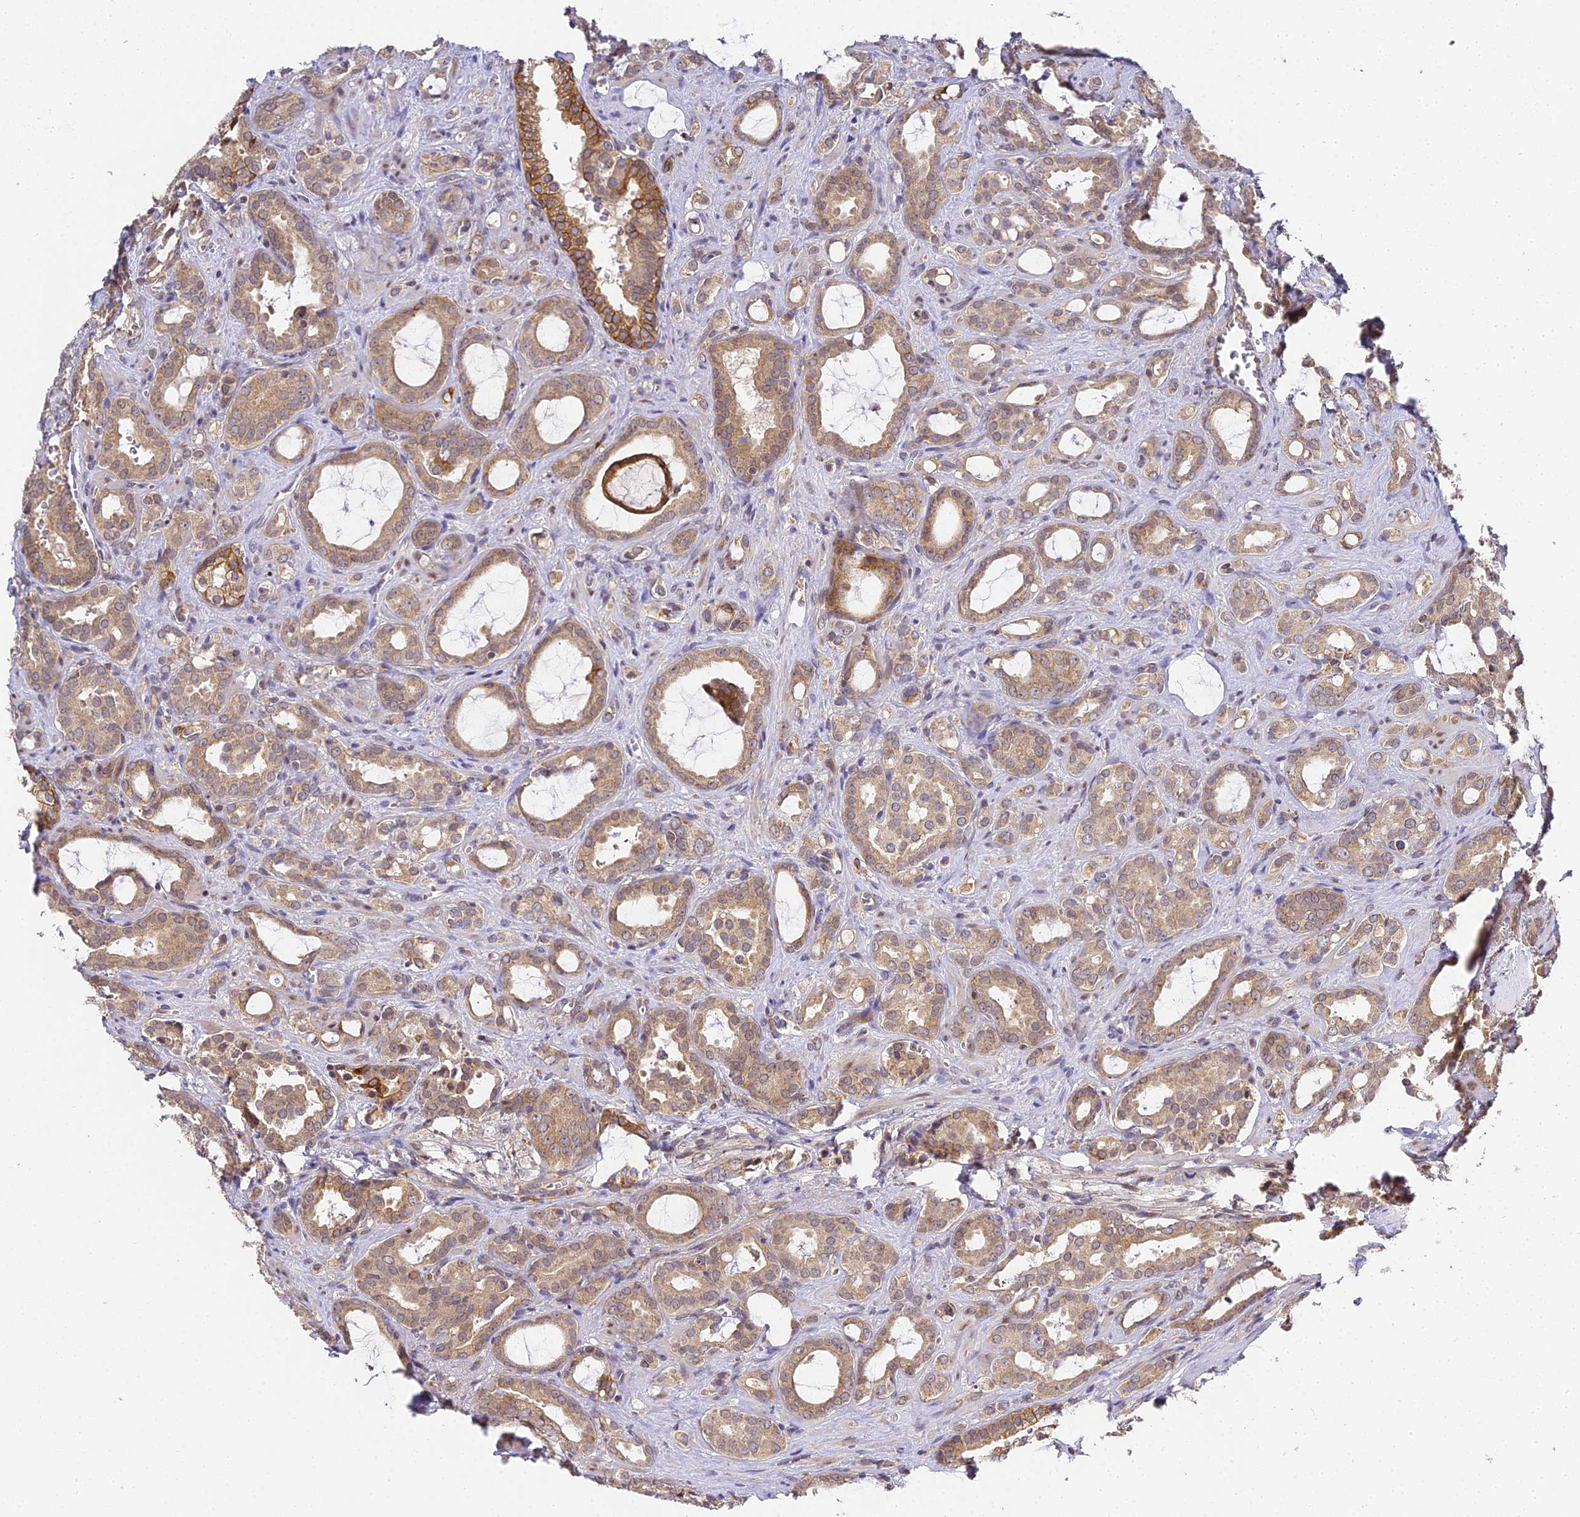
{"staining": {"intensity": "moderate", "quantity": ">75%", "location": "cytoplasmic/membranous,nuclear"}, "tissue": "prostate cancer", "cell_type": "Tumor cells", "image_type": "cancer", "snomed": [{"axis": "morphology", "description": "Adenocarcinoma, High grade"}, {"axis": "topography", "description": "Prostate"}], "caption": "Immunohistochemical staining of human prostate high-grade adenocarcinoma shows medium levels of moderate cytoplasmic/membranous and nuclear protein positivity in approximately >75% of tumor cells.", "gene": "DNAAF10", "patient": {"sex": "male", "age": 72}}